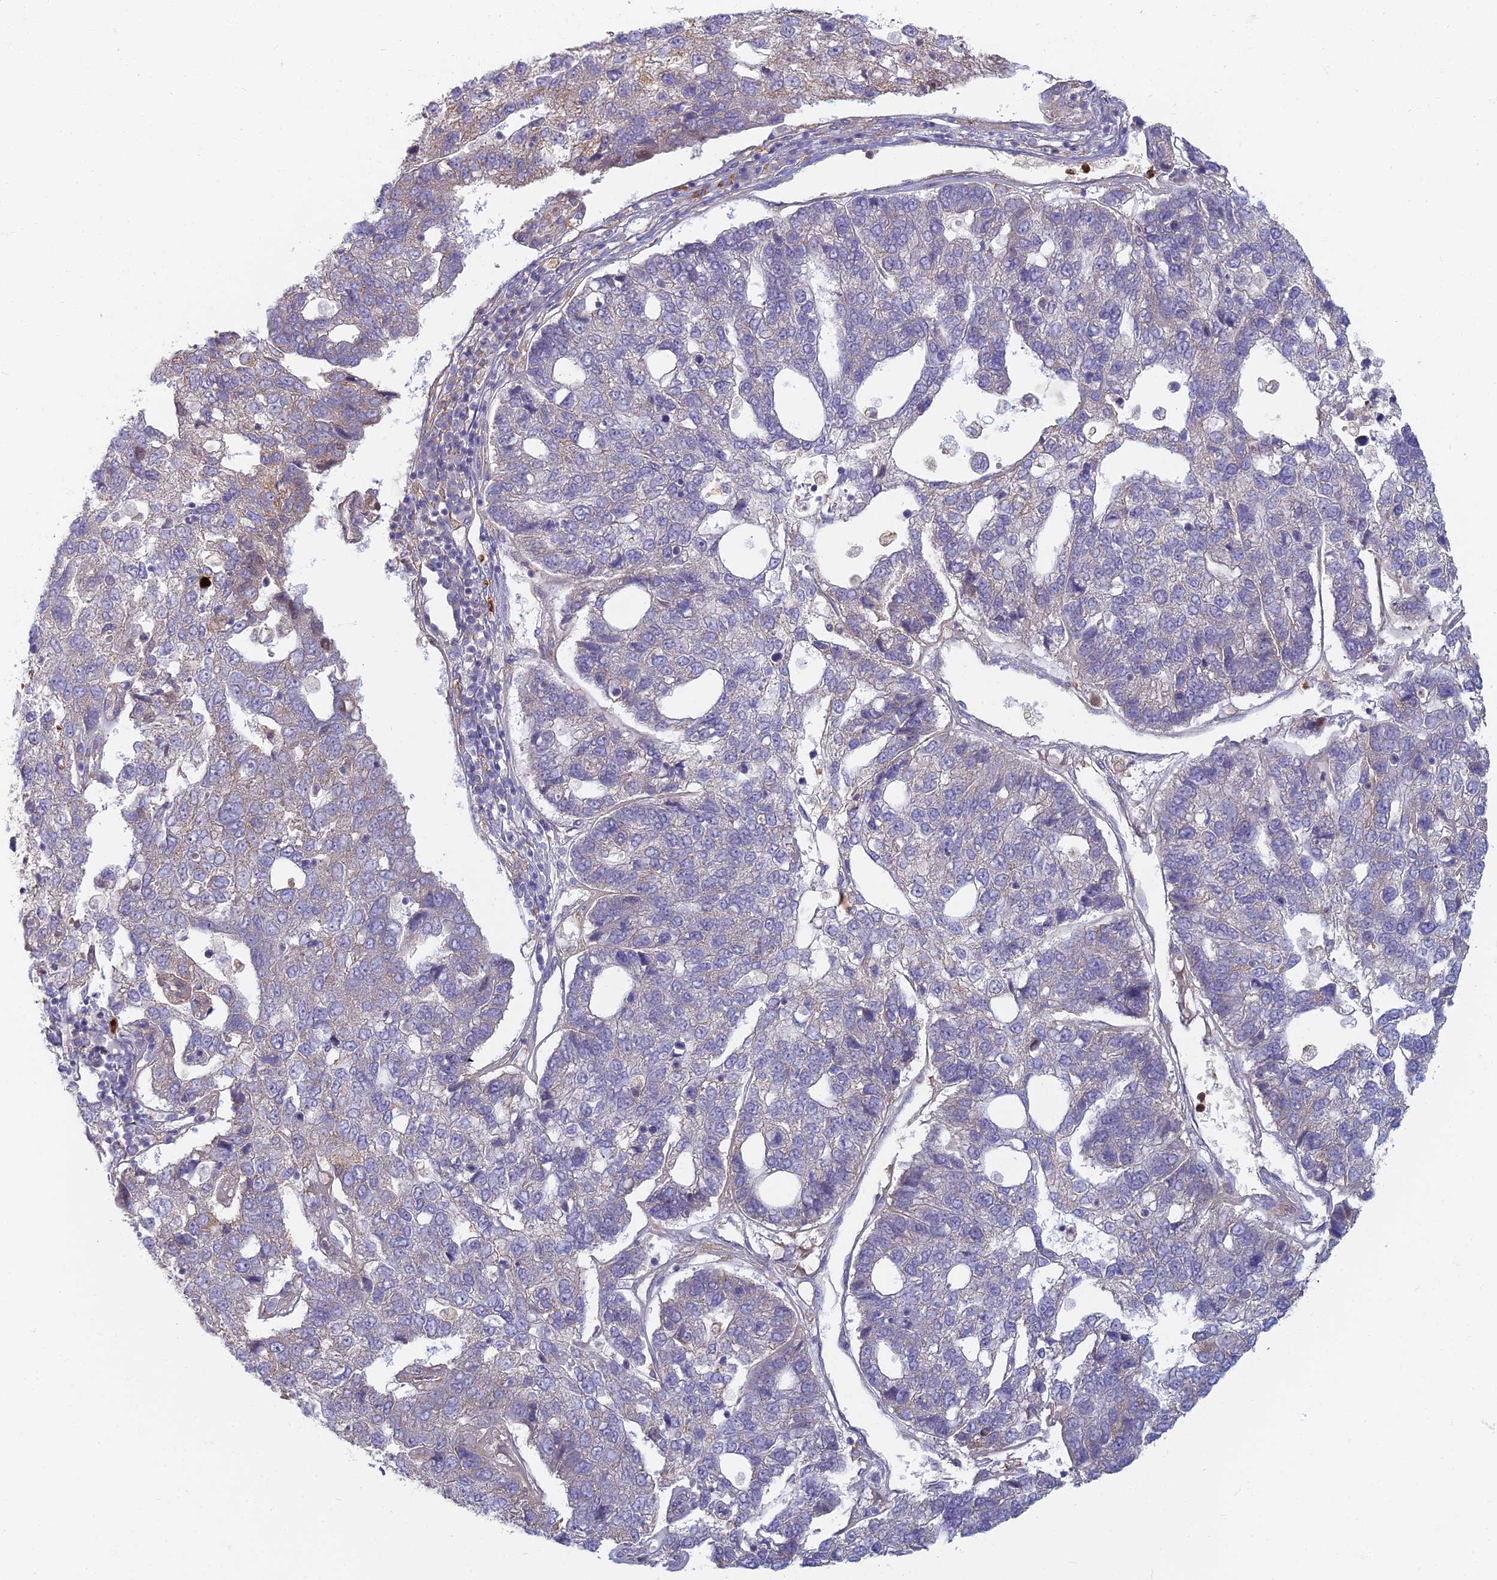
{"staining": {"intensity": "weak", "quantity": "<25%", "location": "cytoplasmic/membranous"}, "tissue": "pancreatic cancer", "cell_type": "Tumor cells", "image_type": "cancer", "snomed": [{"axis": "morphology", "description": "Adenocarcinoma, NOS"}, {"axis": "topography", "description": "Pancreas"}], "caption": "A histopathology image of pancreatic cancer stained for a protein displays no brown staining in tumor cells. (Brightfield microscopy of DAB immunohistochemistry (IHC) at high magnification).", "gene": "PROX2", "patient": {"sex": "female", "age": 61}}